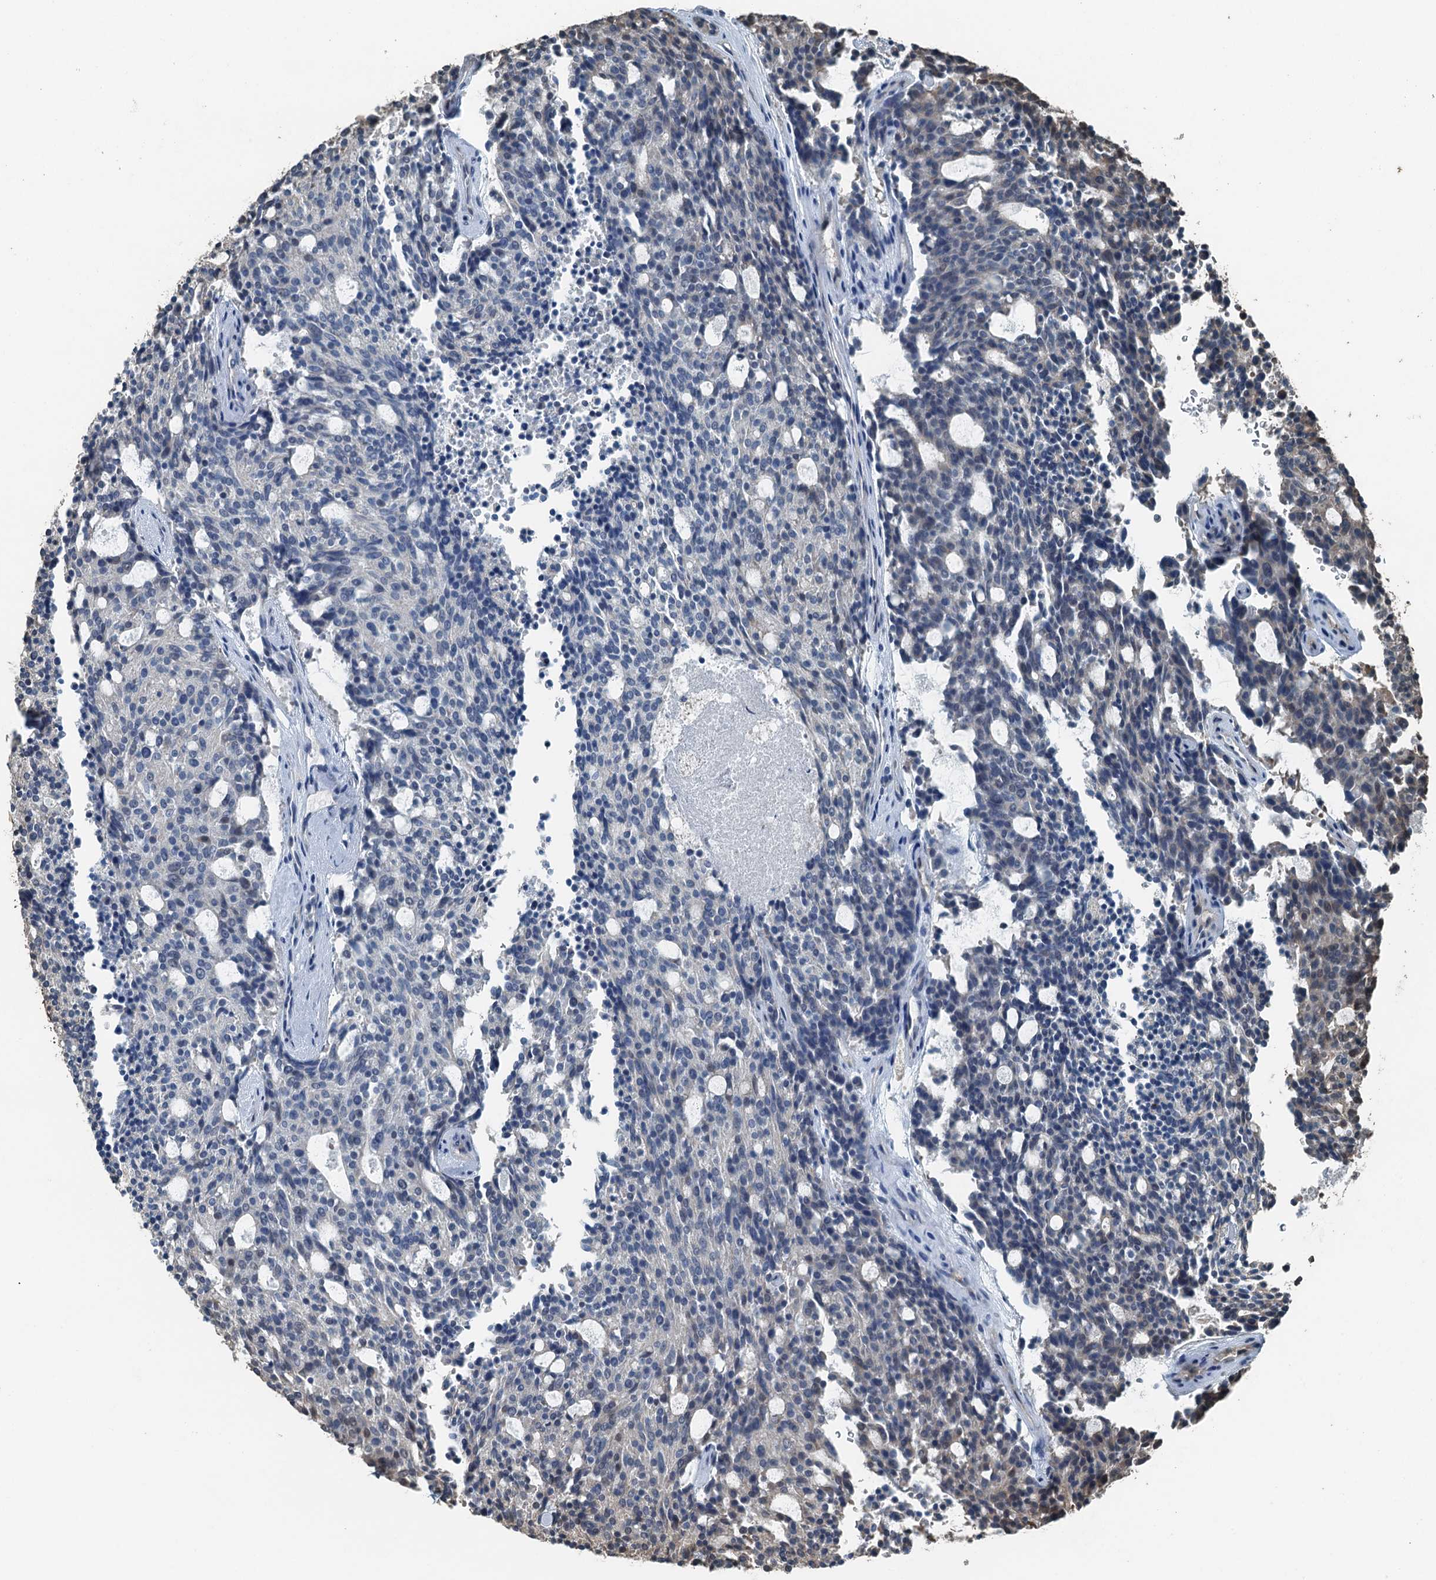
{"staining": {"intensity": "negative", "quantity": "none", "location": "none"}, "tissue": "carcinoid", "cell_type": "Tumor cells", "image_type": "cancer", "snomed": [{"axis": "morphology", "description": "Carcinoid, malignant, NOS"}, {"axis": "topography", "description": "Pancreas"}], "caption": "Immunohistochemistry image of carcinoid stained for a protein (brown), which demonstrates no expression in tumor cells.", "gene": "PIGN", "patient": {"sex": "female", "age": 54}}